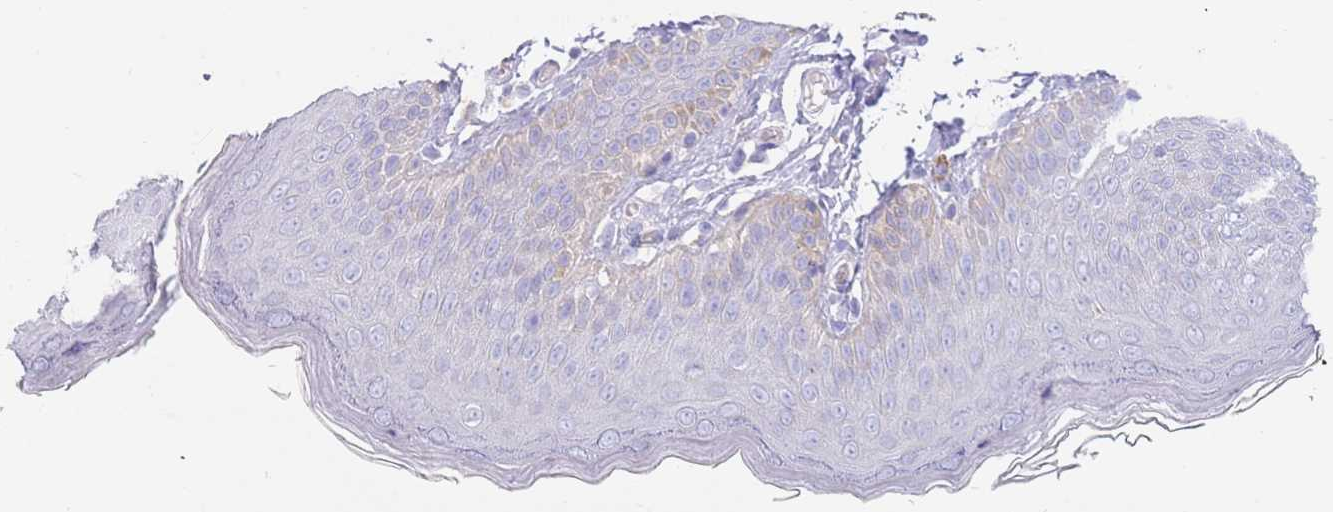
{"staining": {"intensity": "weak", "quantity": "<25%", "location": "cytoplasmic/membranous"}, "tissue": "skin", "cell_type": "Epidermal cells", "image_type": "normal", "snomed": [{"axis": "morphology", "description": "Normal tissue, NOS"}, {"axis": "topography", "description": "Anal"}], "caption": "DAB immunohistochemical staining of benign skin shows no significant expression in epidermal cells.", "gene": "CCDC149", "patient": {"sex": "female", "age": 40}}